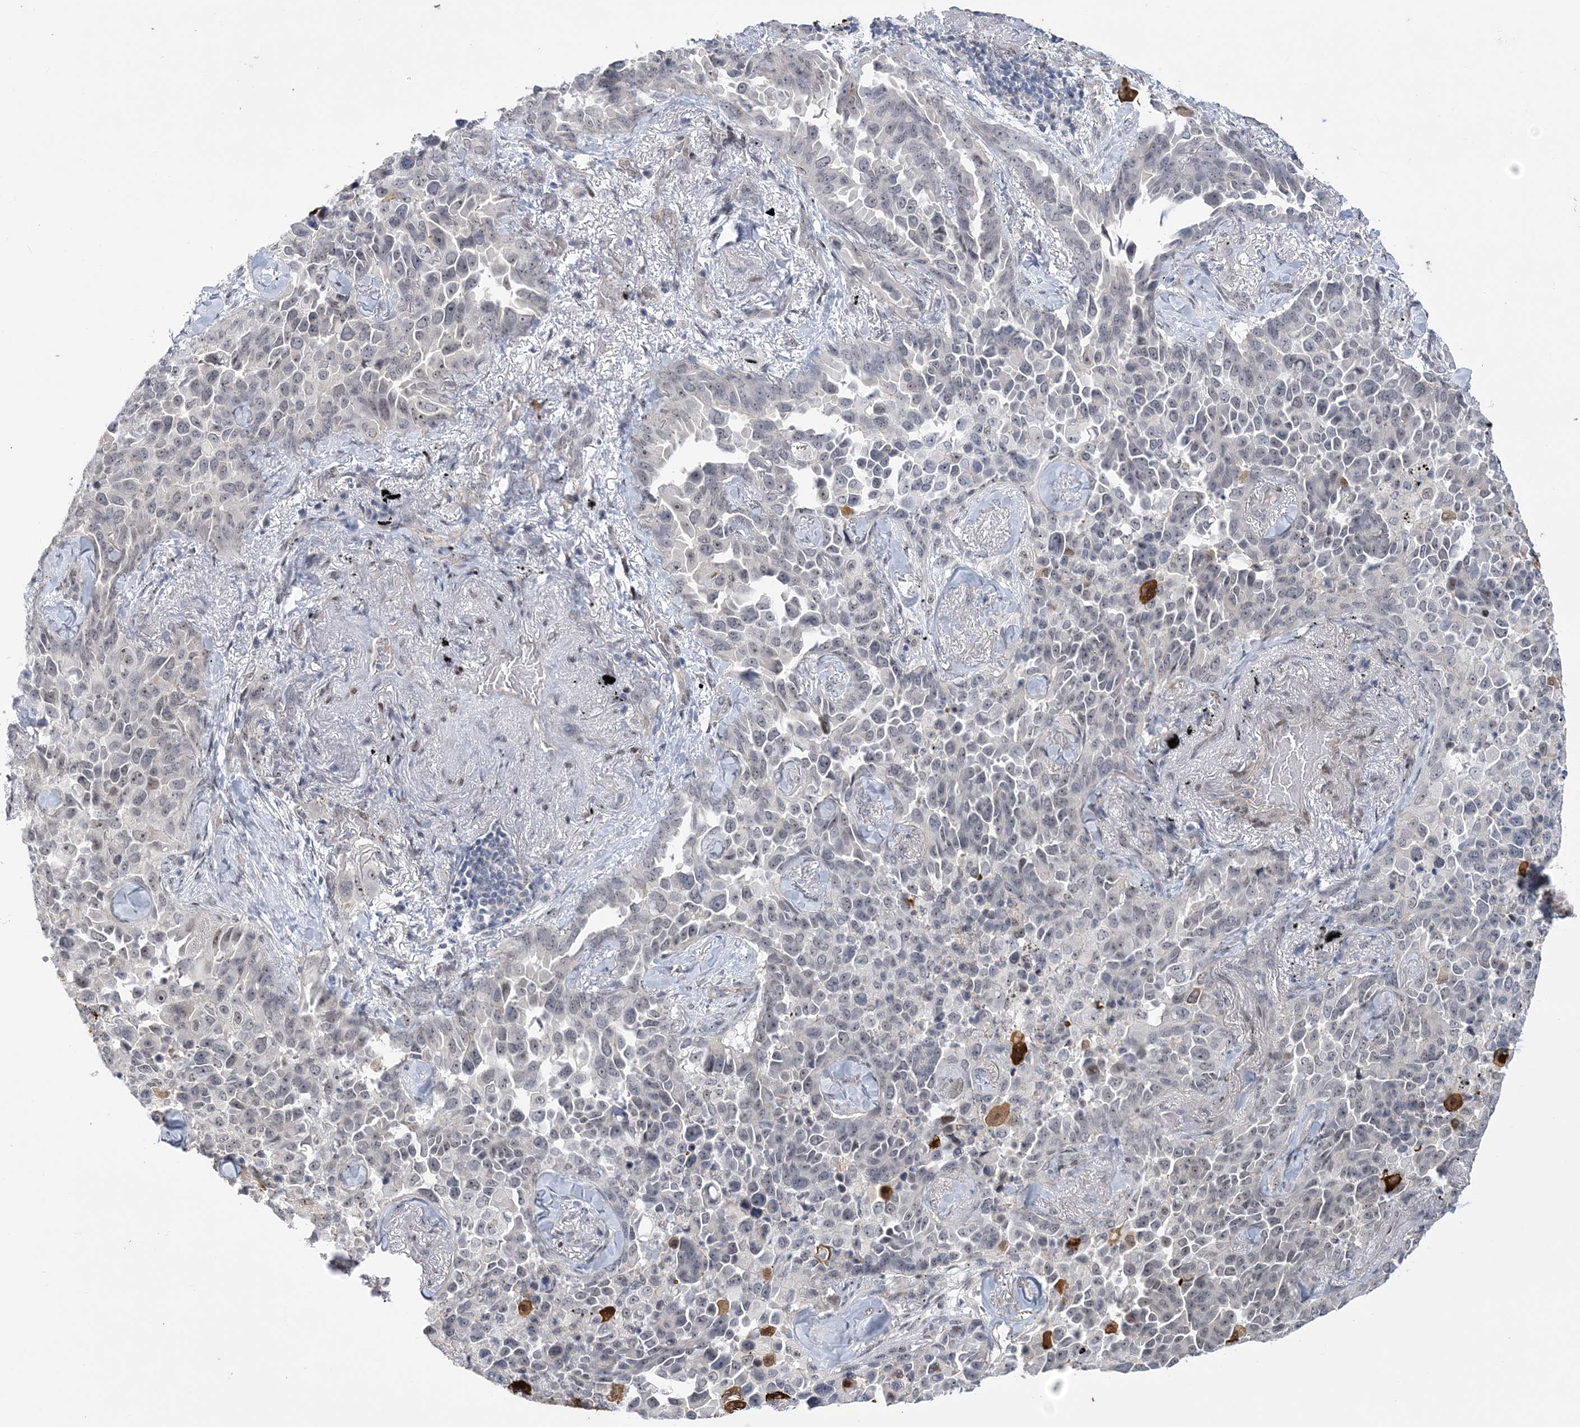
{"staining": {"intensity": "weak", "quantity": "<25%", "location": "nuclear"}, "tissue": "lung cancer", "cell_type": "Tumor cells", "image_type": "cancer", "snomed": [{"axis": "morphology", "description": "Adenocarcinoma, NOS"}, {"axis": "topography", "description": "Lung"}], "caption": "Immunohistochemical staining of human lung cancer displays no significant expression in tumor cells.", "gene": "HOMEZ", "patient": {"sex": "female", "age": 67}}